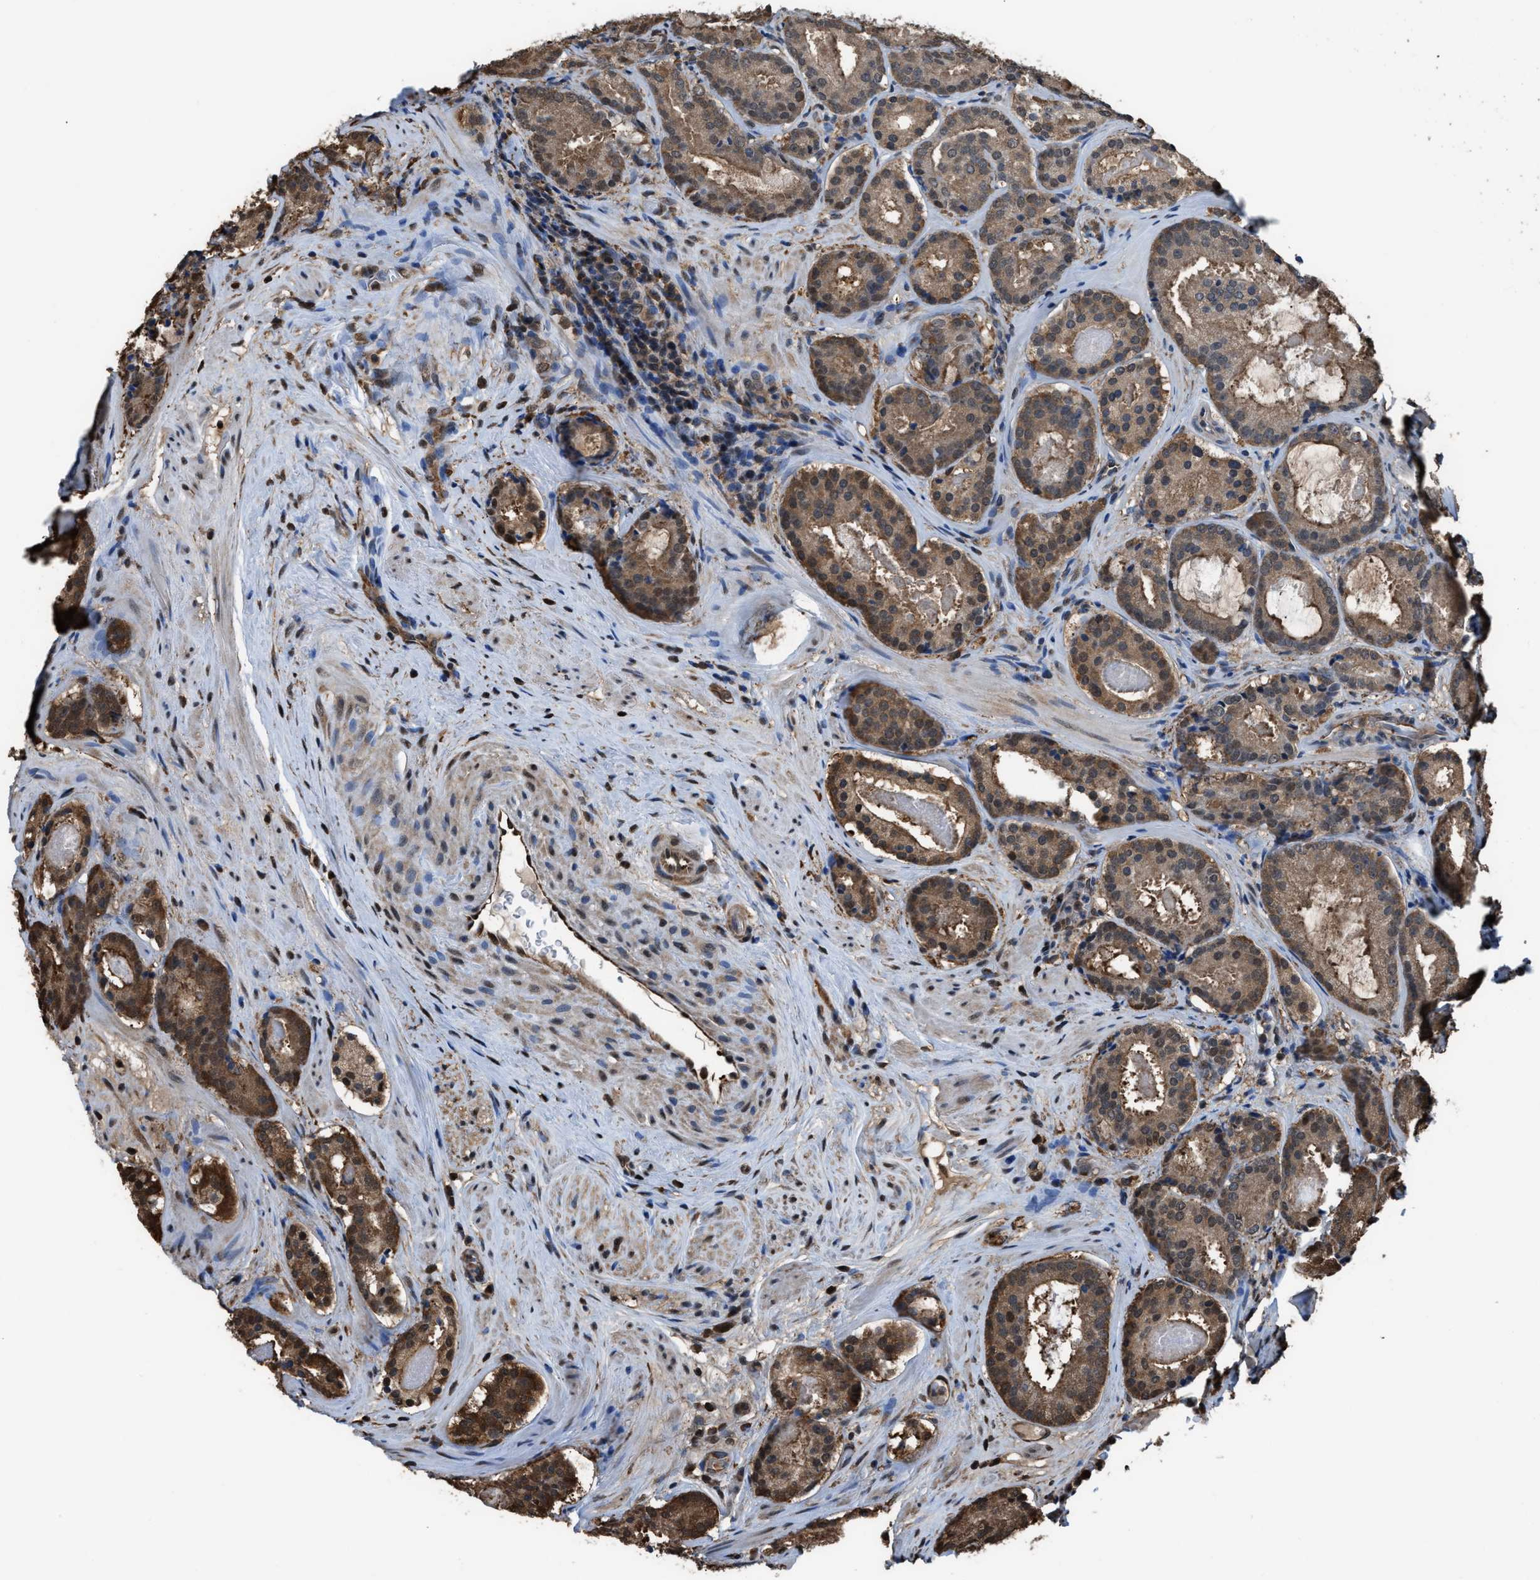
{"staining": {"intensity": "moderate", "quantity": ">75%", "location": "cytoplasmic/membranous,nuclear"}, "tissue": "prostate cancer", "cell_type": "Tumor cells", "image_type": "cancer", "snomed": [{"axis": "morphology", "description": "Adenocarcinoma, Low grade"}, {"axis": "topography", "description": "Prostate"}], "caption": "This histopathology image reveals immunohistochemistry (IHC) staining of prostate cancer (adenocarcinoma (low-grade)), with medium moderate cytoplasmic/membranous and nuclear positivity in approximately >75% of tumor cells.", "gene": "FNTA", "patient": {"sex": "male", "age": 69}}